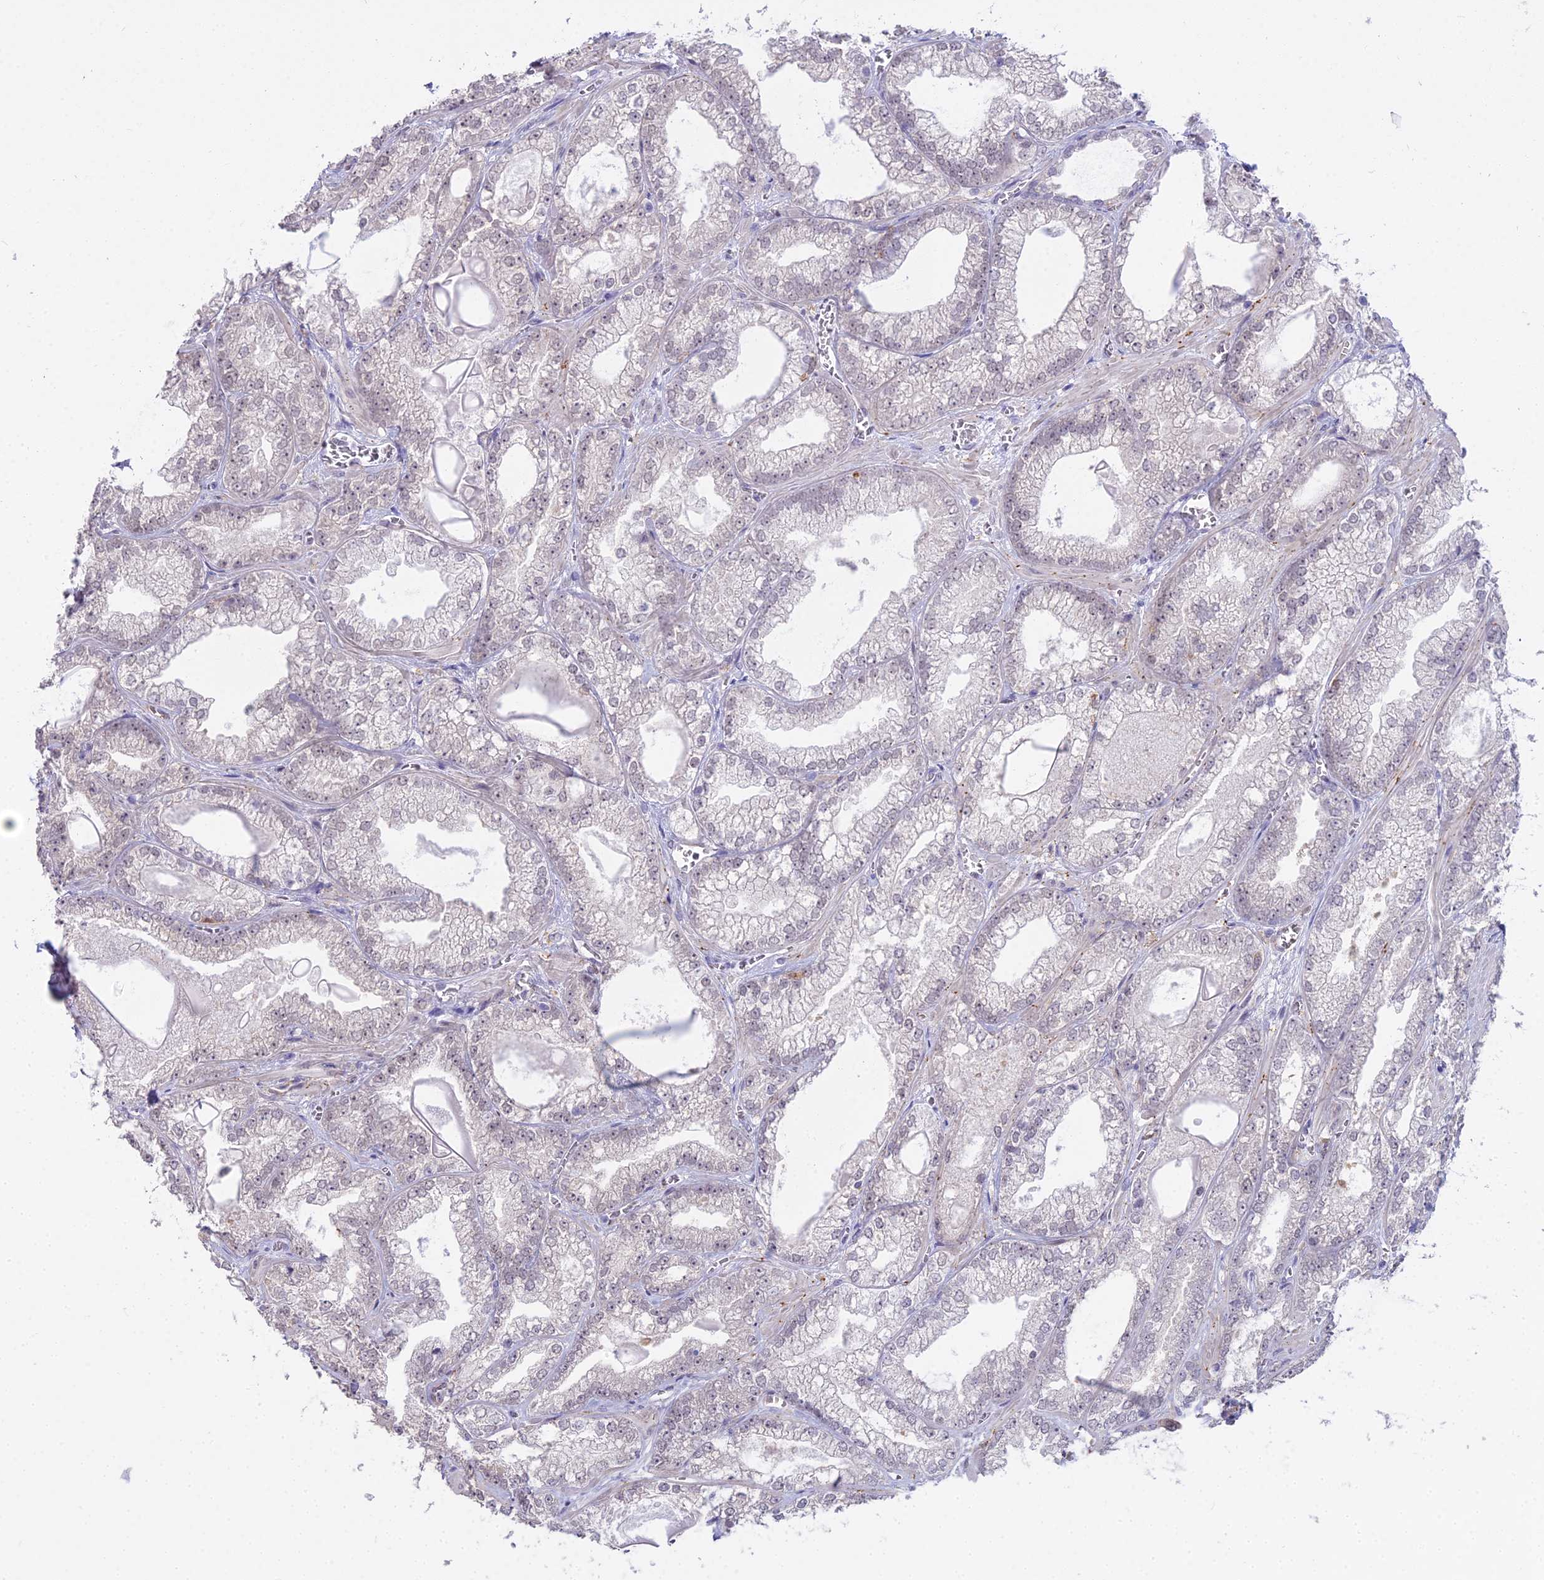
{"staining": {"intensity": "weak", "quantity": "25%-75%", "location": "nuclear"}, "tissue": "prostate cancer", "cell_type": "Tumor cells", "image_type": "cancer", "snomed": [{"axis": "morphology", "description": "Adenocarcinoma, Low grade"}, {"axis": "topography", "description": "Prostate"}], "caption": "Human adenocarcinoma (low-grade) (prostate) stained with a brown dye shows weak nuclear positive positivity in about 25%-75% of tumor cells.", "gene": "BLNK", "patient": {"sex": "male", "age": 57}}